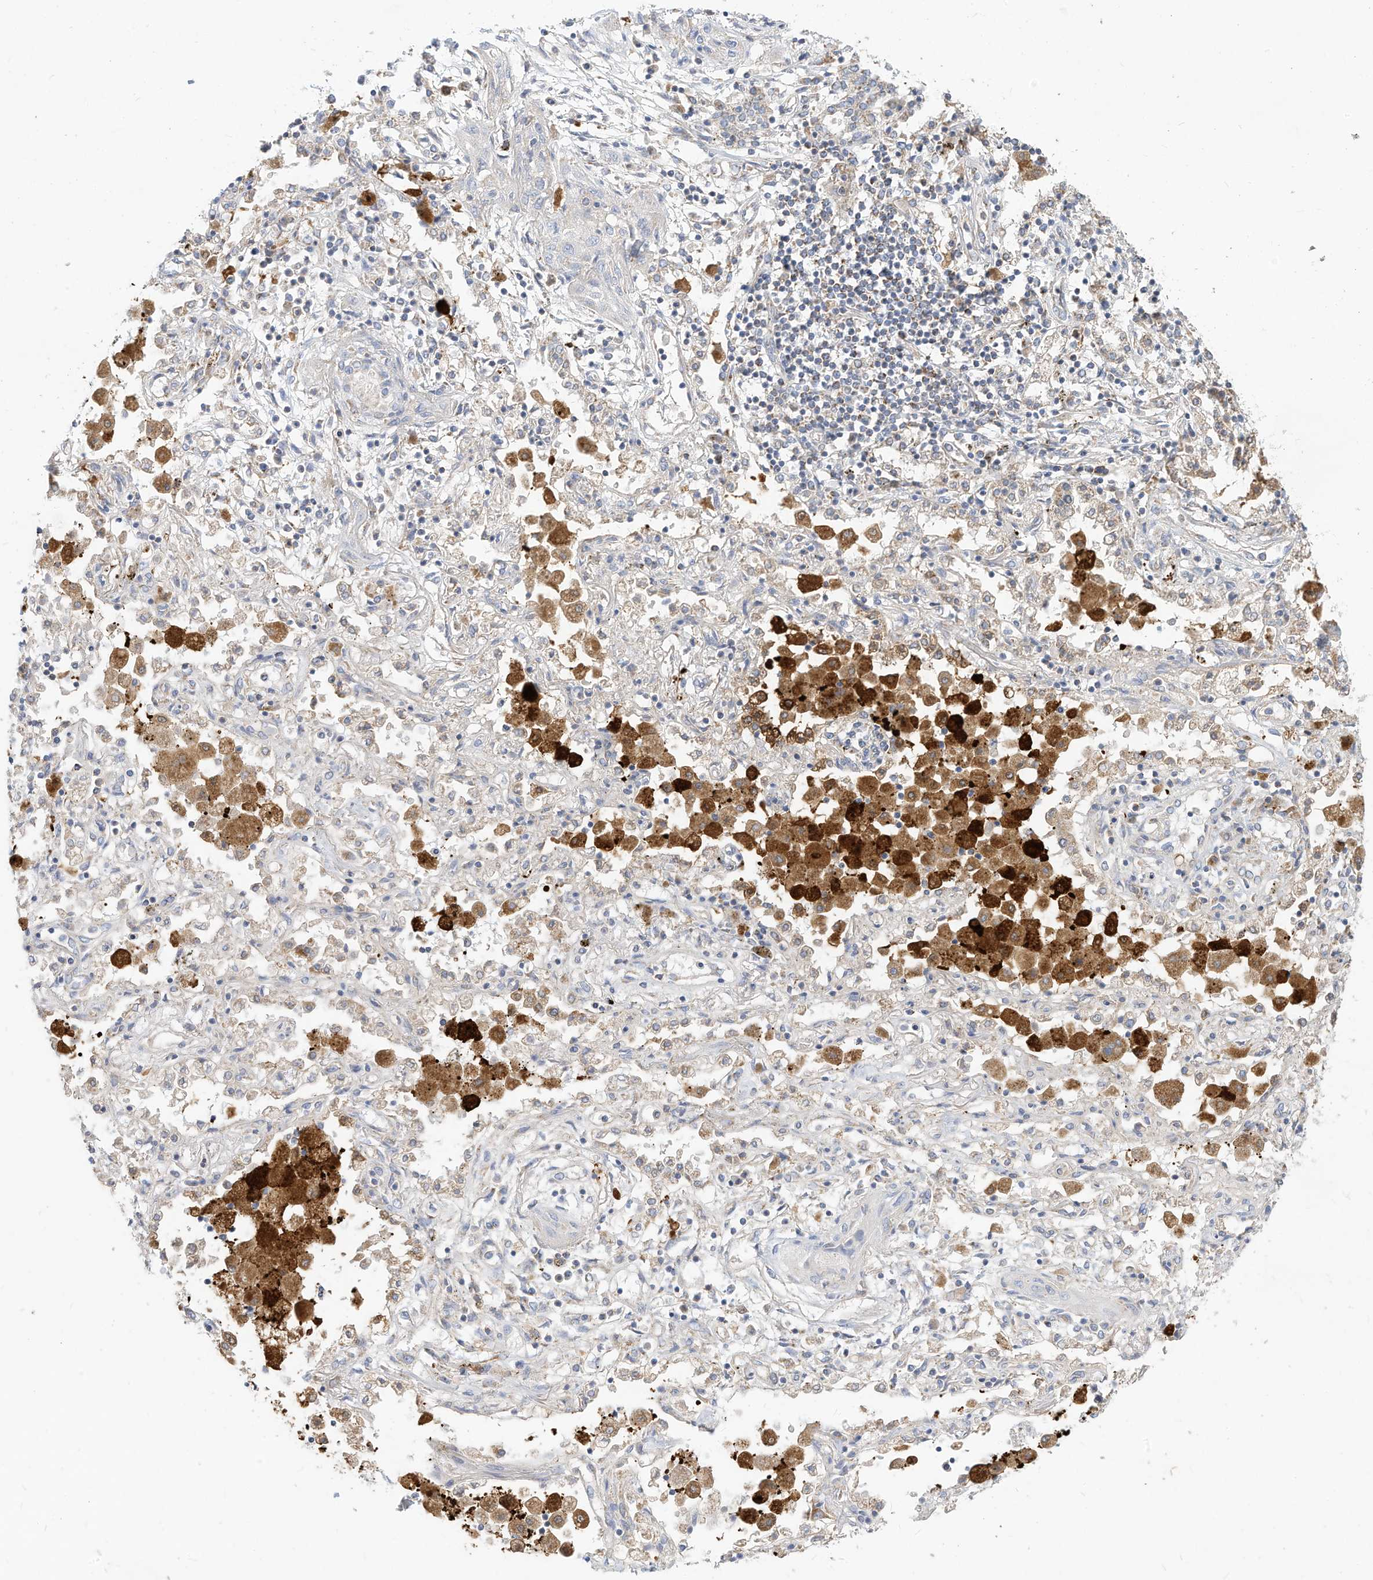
{"staining": {"intensity": "negative", "quantity": "none", "location": "none"}, "tissue": "lung cancer", "cell_type": "Tumor cells", "image_type": "cancer", "snomed": [{"axis": "morphology", "description": "Squamous cell carcinoma, NOS"}, {"axis": "topography", "description": "Lung"}], "caption": "Immunohistochemistry of lung cancer (squamous cell carcinoma) shows no positivity in tumor cells.", "gene": "RHOH", "patient": {"sex": "female", "age": 47}}